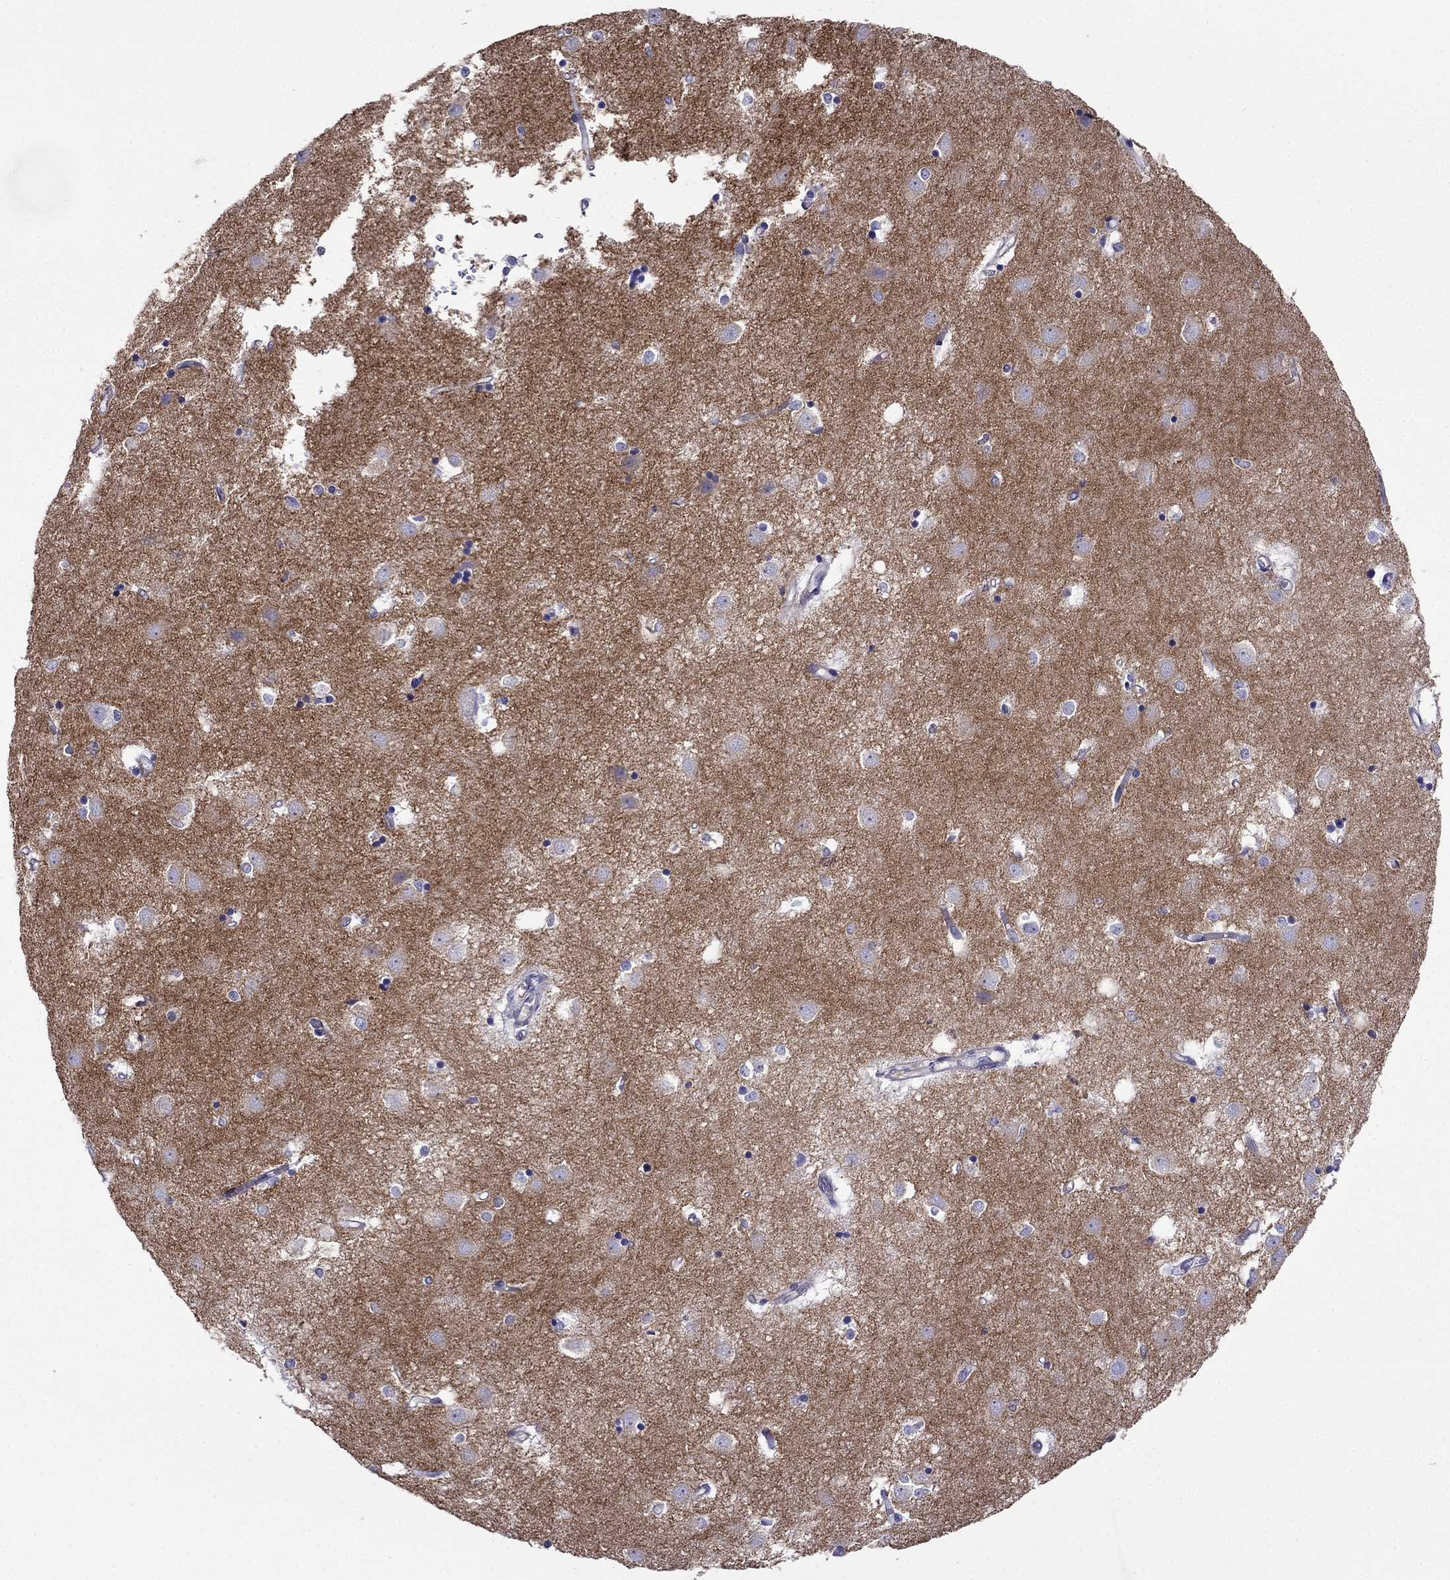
{"staining": {"intensity": "negative", "quantity": "none", "location": "none"}, "tissue": "caudate", "cell_type": "Glial cells", "image_type": "normal", "snomed": [{"axis": "morphology", "description": "Normal tissue, NOS"}, {"axis": "topography", "description": "Lateral ventricle wall"}], "caption": "Immunohistochemistry (IHC) photomicrograph of unremarkable caudate: caudate stained with DAB displays no significant protein expression in glial cells.", "gene": "GNAL", "patient": {"sex": "male", "age": 54}}